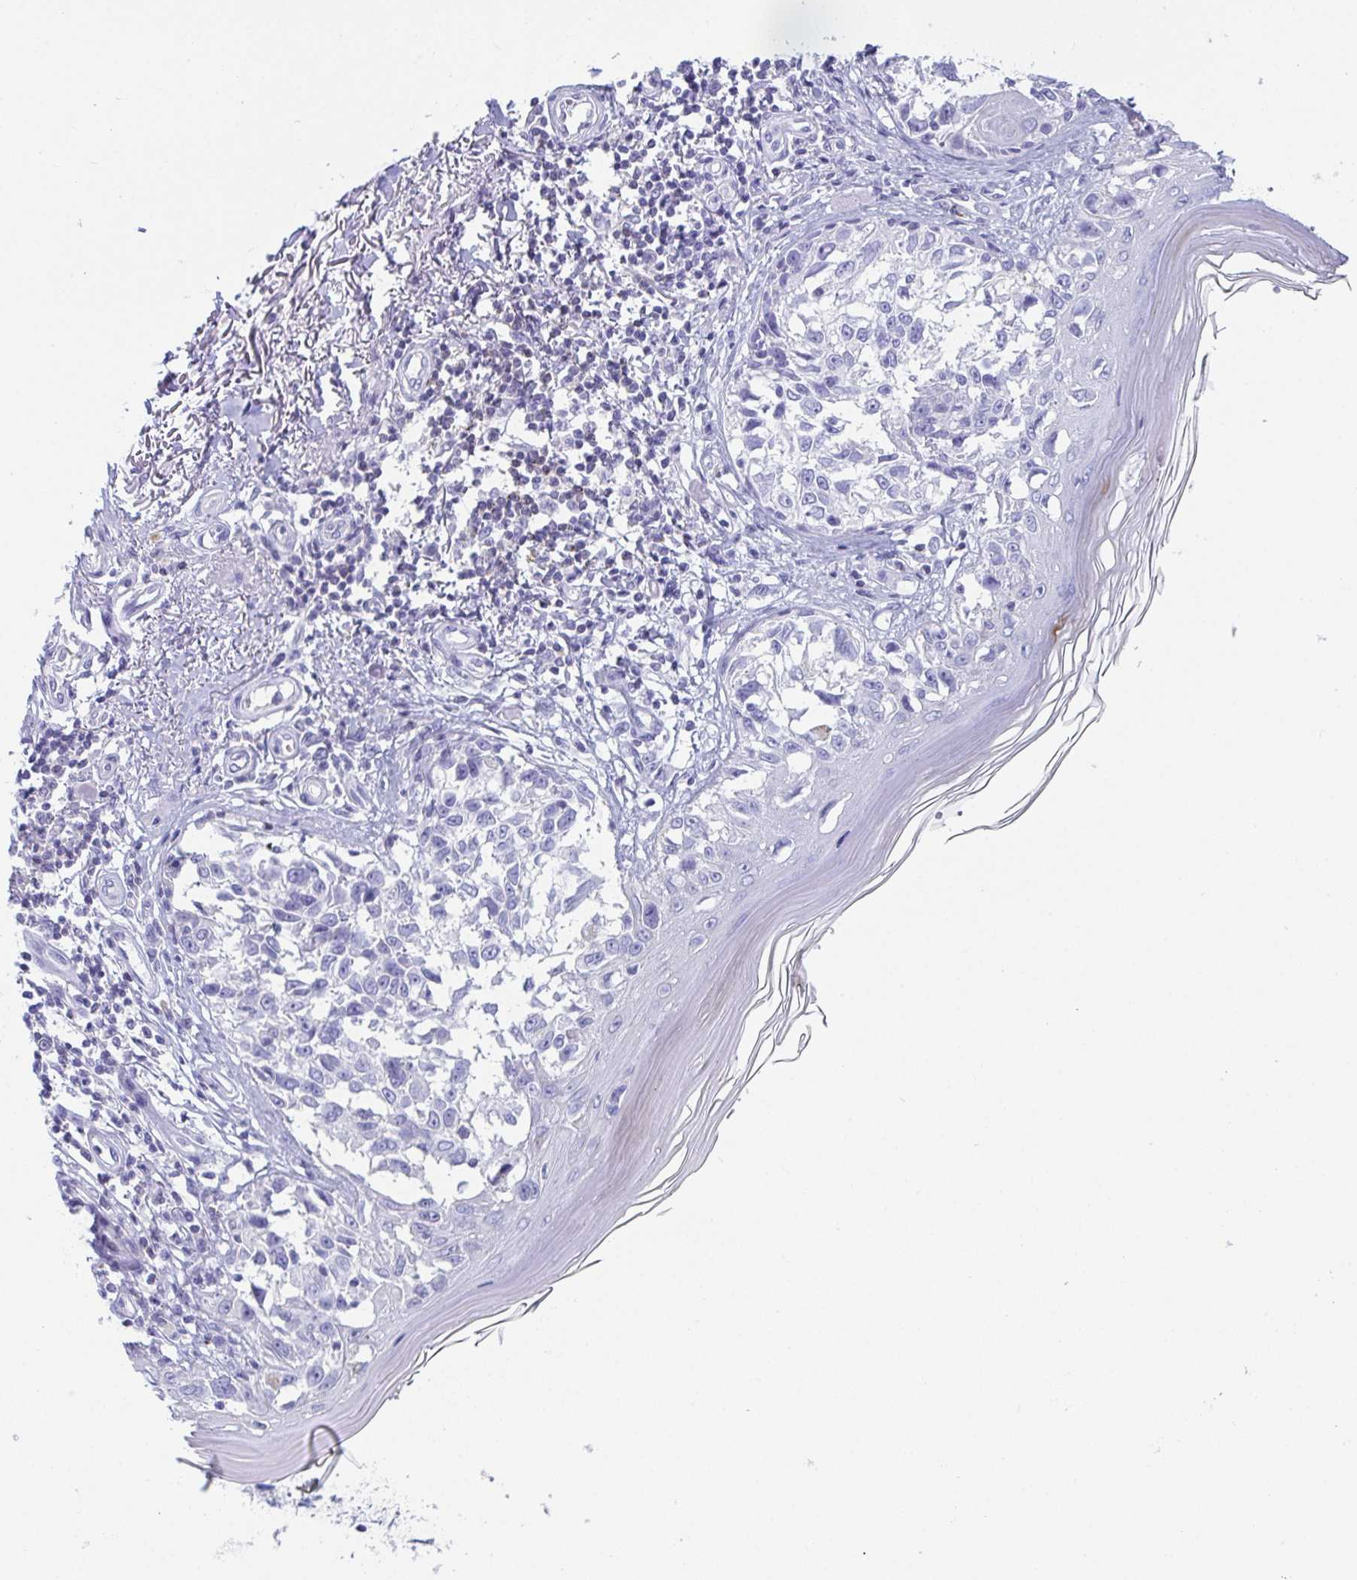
{"staining": {"intensity": "negative", "quantity": "none", "location": "none"}, "tissue": "melanoma", "cell_type": "Tumor cells", "image_type": "cancer", "snomed": [{"axis": "morphology", "description": "Malignant melanoma, NOS"}, {"axis": "topography", "description": "Skin"}], "caption": "The photomicrograph demonstrates no staining of tumor cells in malignant melanoma. (DAB (3,3'-diaminobenzidine) immunohistochemistry (IHC) visualized using brightfield microscopy, high magnification).", "gene": "PLA2G1B", "patient": {"sex": "male", "age": 73}}